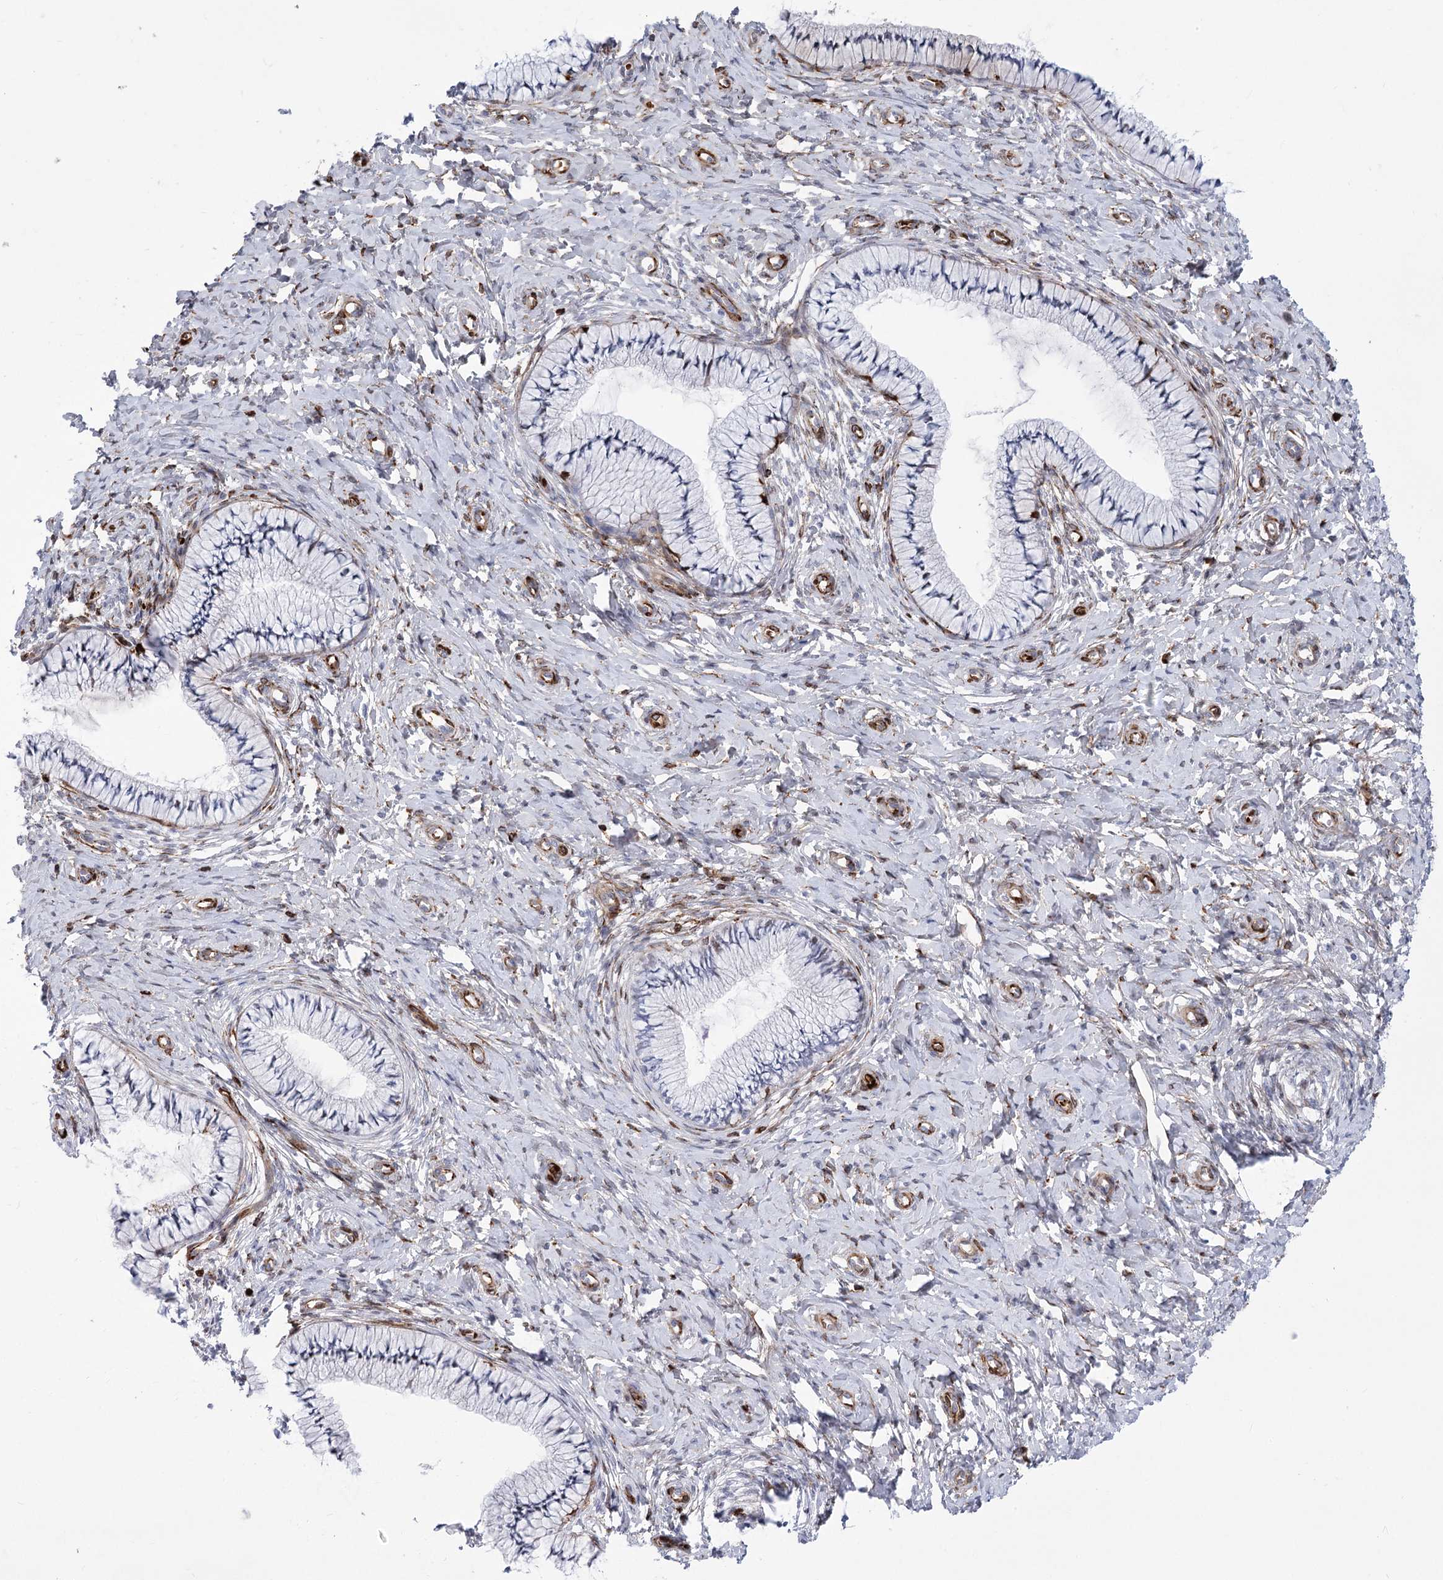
{"staining": {"intensity": "negative", "quantity": "none", "location": "none"}, "tissue": "cervix", "cell_type": "Glandular cells", "image_type": "normal", "snomed": [{"axis": "morphology", "description": "Normal tissue, NOS"}, {"axis": "topography", "description": "Cervix"}], "caption": "Immunohistochemistry of benign human cervix demonstrates no positivity in glandular cells.", "gene": "ANKRD23", "patient": {"sex": "female", "age": 36}}